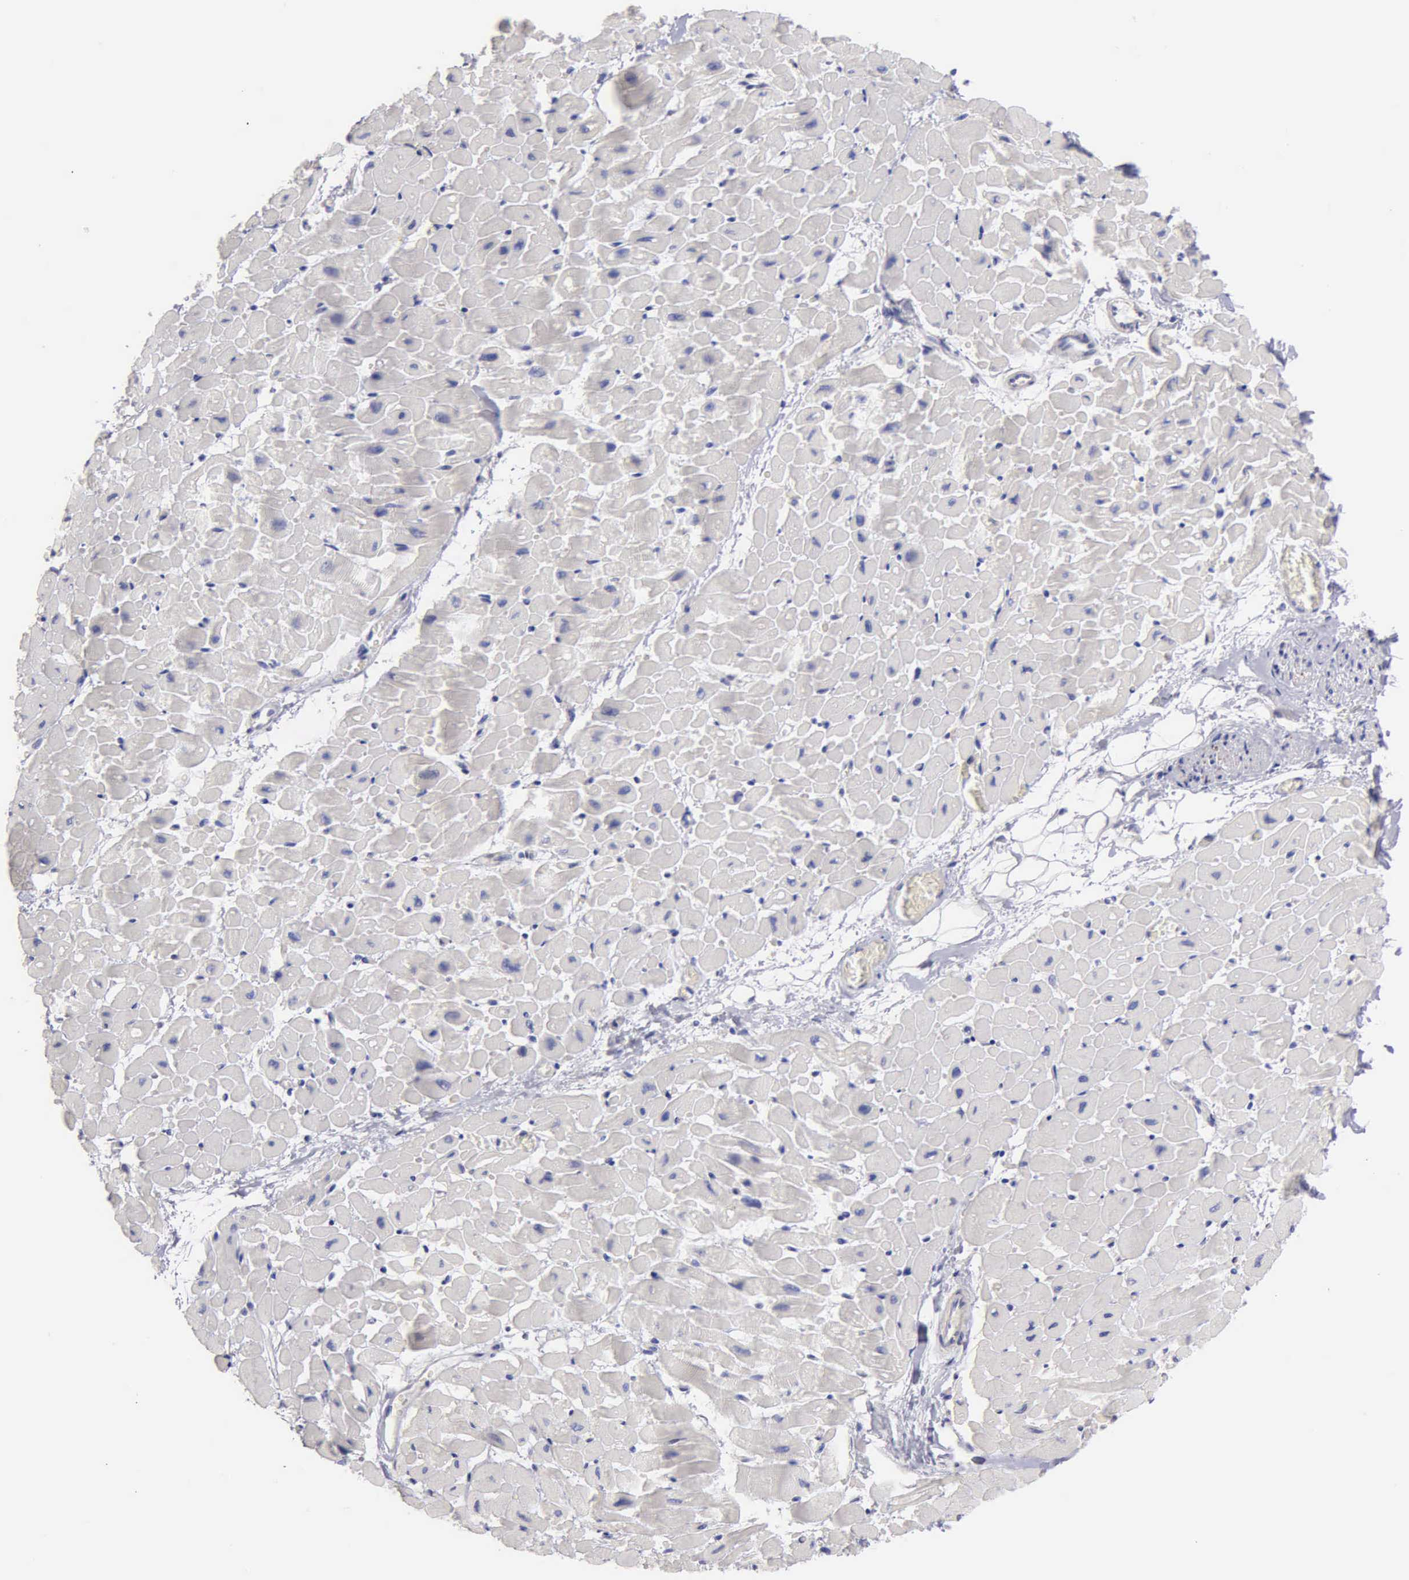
{"staining": {"intensity": "negative", "quantity": "none", "location": "none"}, "tissue": "heart muscle", "cell_type": "Cardiomyocytes", "image_type": "normal", "snomed": [{"axis": "morphology", "description": "Normal tissue, NOS"}, {"axis": "topography", "description": "Heart"}], "caption": "Heart muscle was stained to show a protein in brown. There is no significant positivity in cardiomyocytes. (DAB (3,3'-diaminobenzidine) IHC visualized using brightfield microscopy, high magnification).", "gene": "APP", "patient": {"sex": "male", "age": 45}}